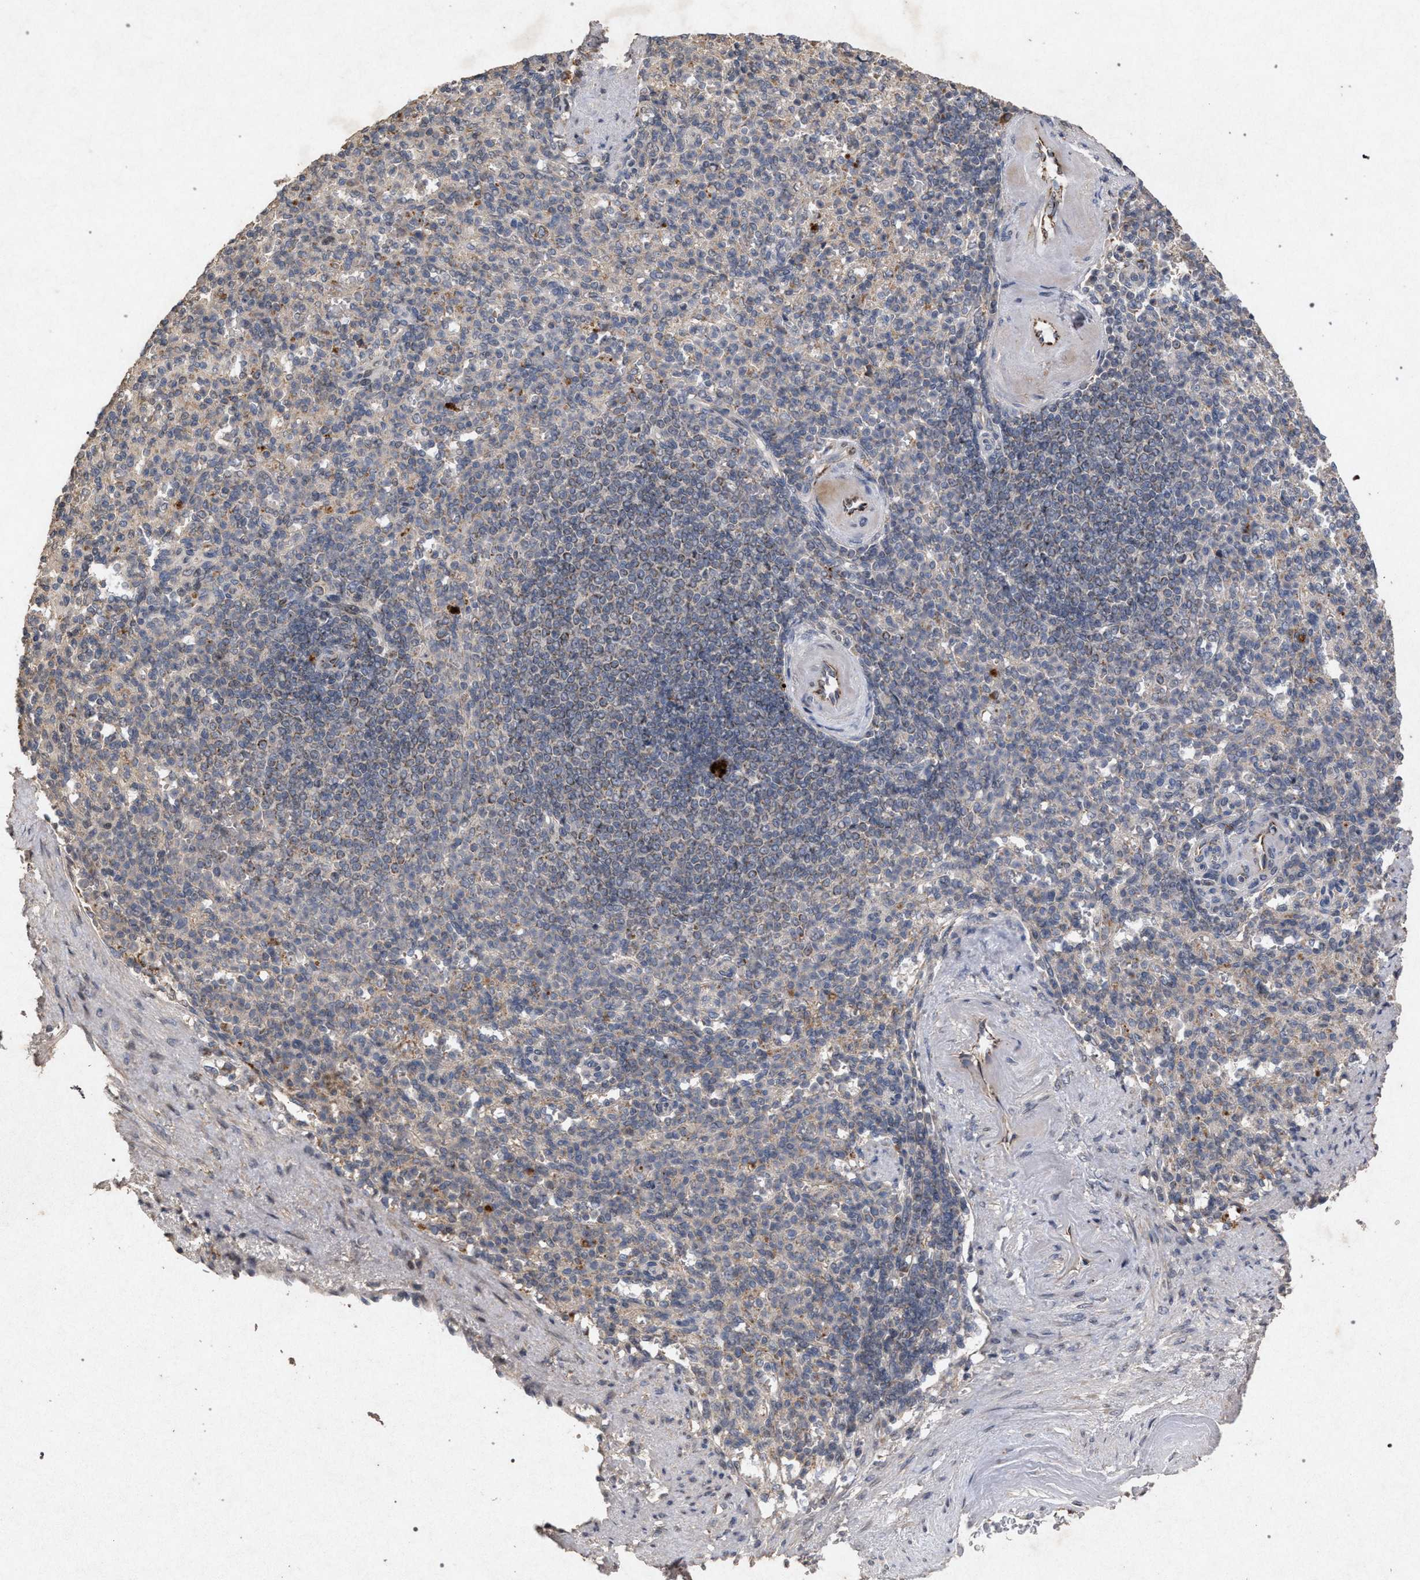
{"staining": {"intensity": "negative", "quantity": "none", "location": "none"}, "tissue": "spleen", "cell_type": "Cells in red pulp", "image_type": "normal", "snomed": [{"axis": "morphology", "description": "Normal tissue, NOS"}, {"axis": "topography", "description": "Spleen"}], "caption": "Immunohistochemistry (IHC) photomicrograph of benign human spleen stained for a protein (brown), which demonstrates no expression in cells in red pulp.", "gene": "PKD2L1", "patient": {"sex": "female", "age": 74}}